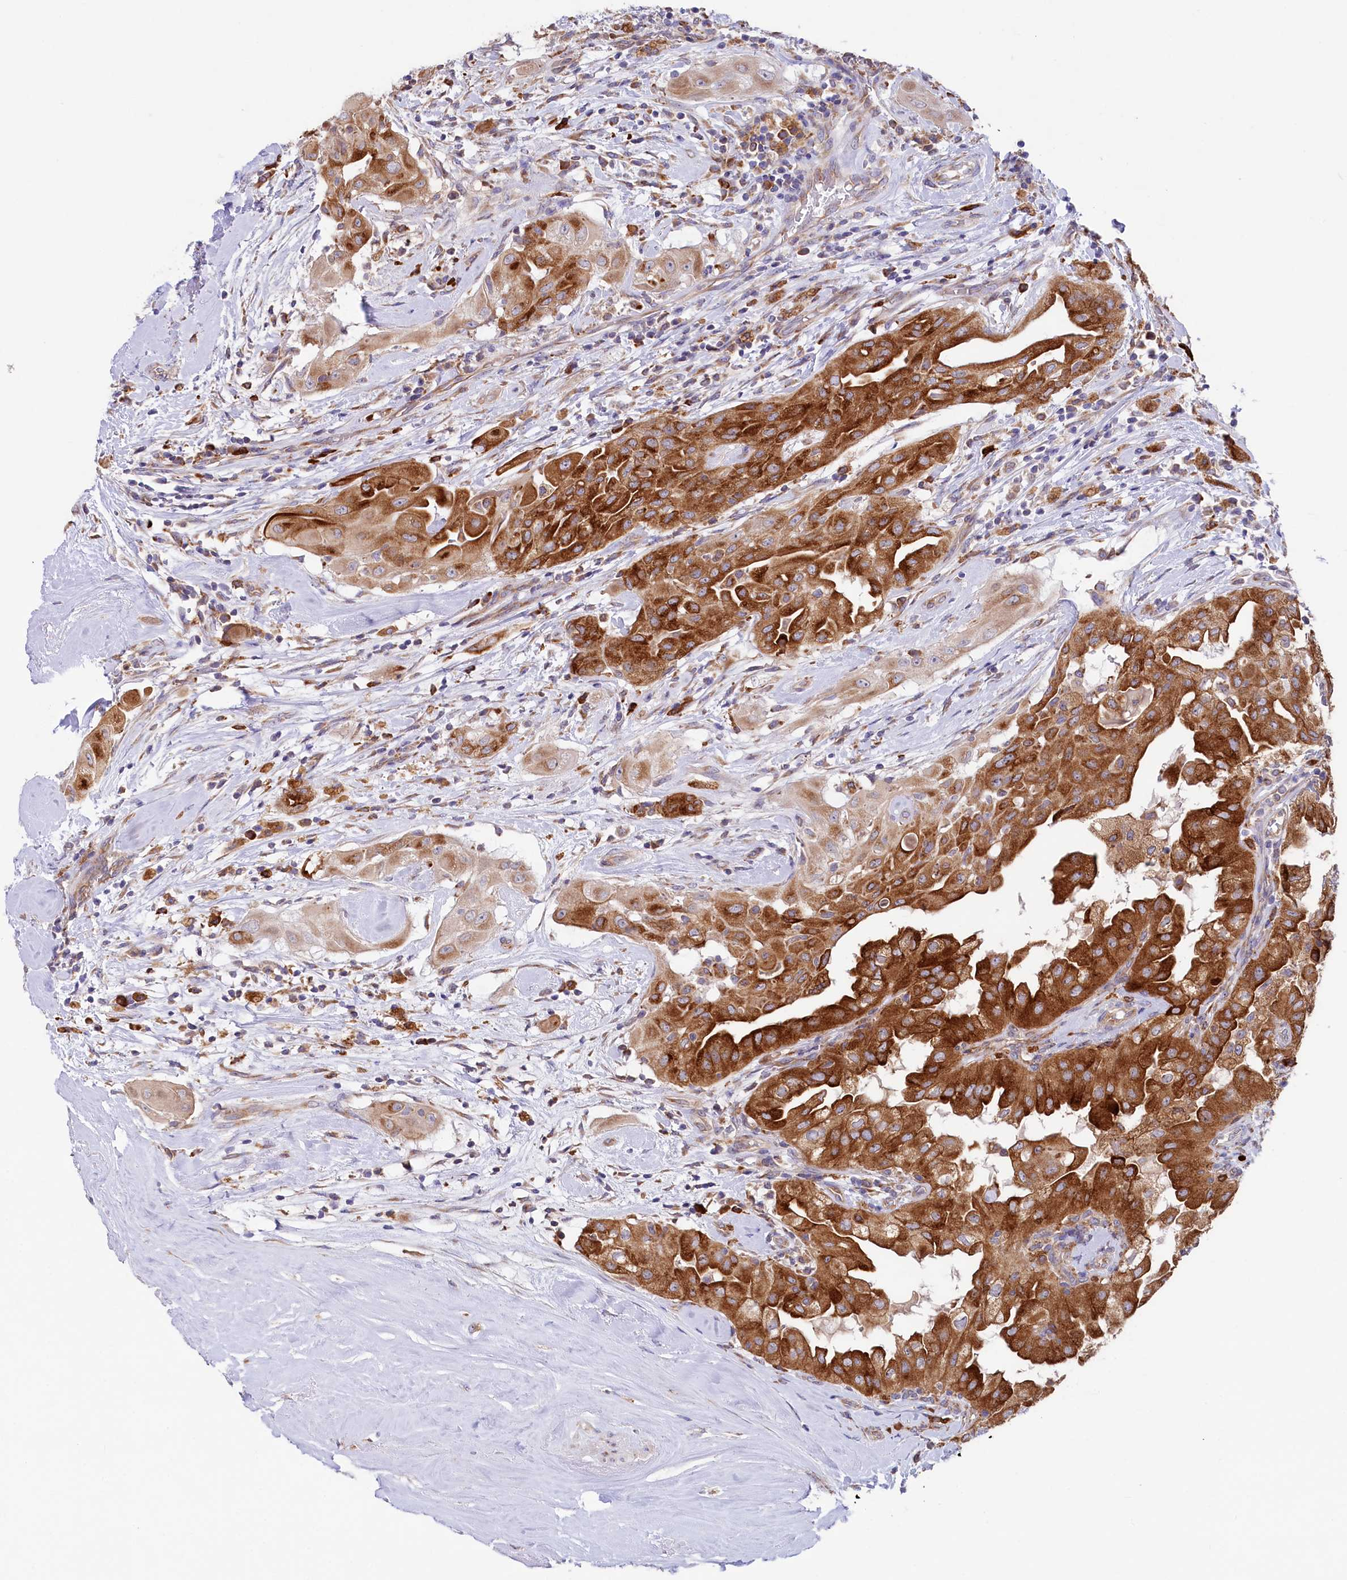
{"staining": {"intensity": "strong", "quantity": ">75%", "location": "cytoplasmic/membranous"}, "tissue": "thyroid cancer", "cell_type": "Tumor cells", "image_type": "cancer", "snomed": [{"axis": "morphology", "description": "Papillary adenocarcinoma, NOS"}, {"axis": "topography", "description": "Thyroid gland"}], "caption": "Thyroid papillary adenocarcinoma tissue reveals strong cytoplasmic/membranous positivity in approximately >75% of tumor cells", "gene": "CHID1", "patient": {"sex": "female", "age": 59}}